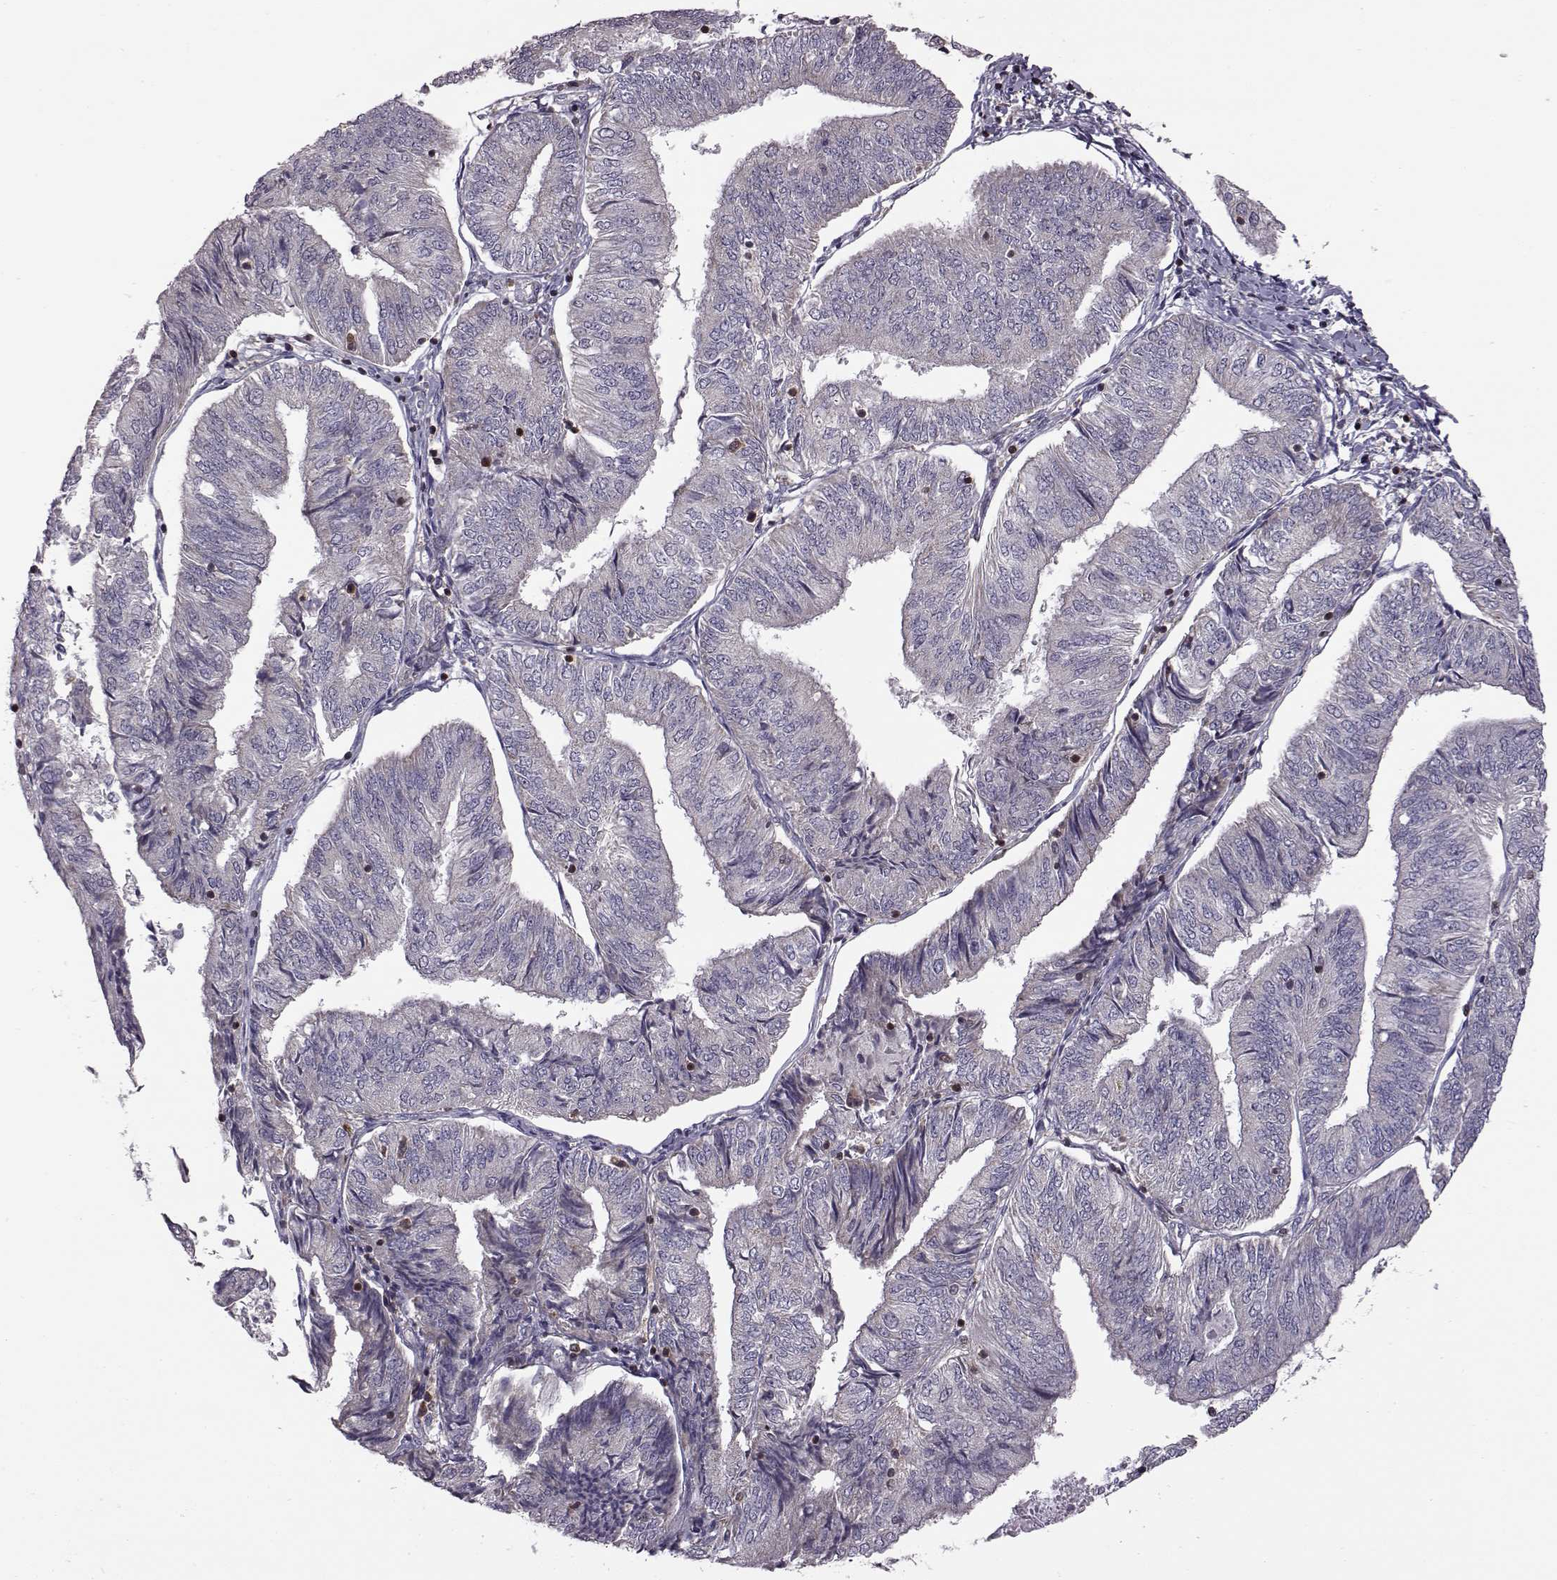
{"staining": {"intensity": "negative", "quantity": "none", "location": "none"}, "tissue": "endometrial cancer", "cell_type": "Tumor cells", "image_type": "cancer", "snomed": [{"axis": "morphology", "description": "Adenocarcinoma, NOS"}, {"axis": "topography", "description": "Endometrium"}], "caption": "This is an IHC image of human endometrial cancer (adenocarcinoma). There is no expression in tumor cells.", "gene": "DOK2", "patient": {"sex": "female", "age": 58}}